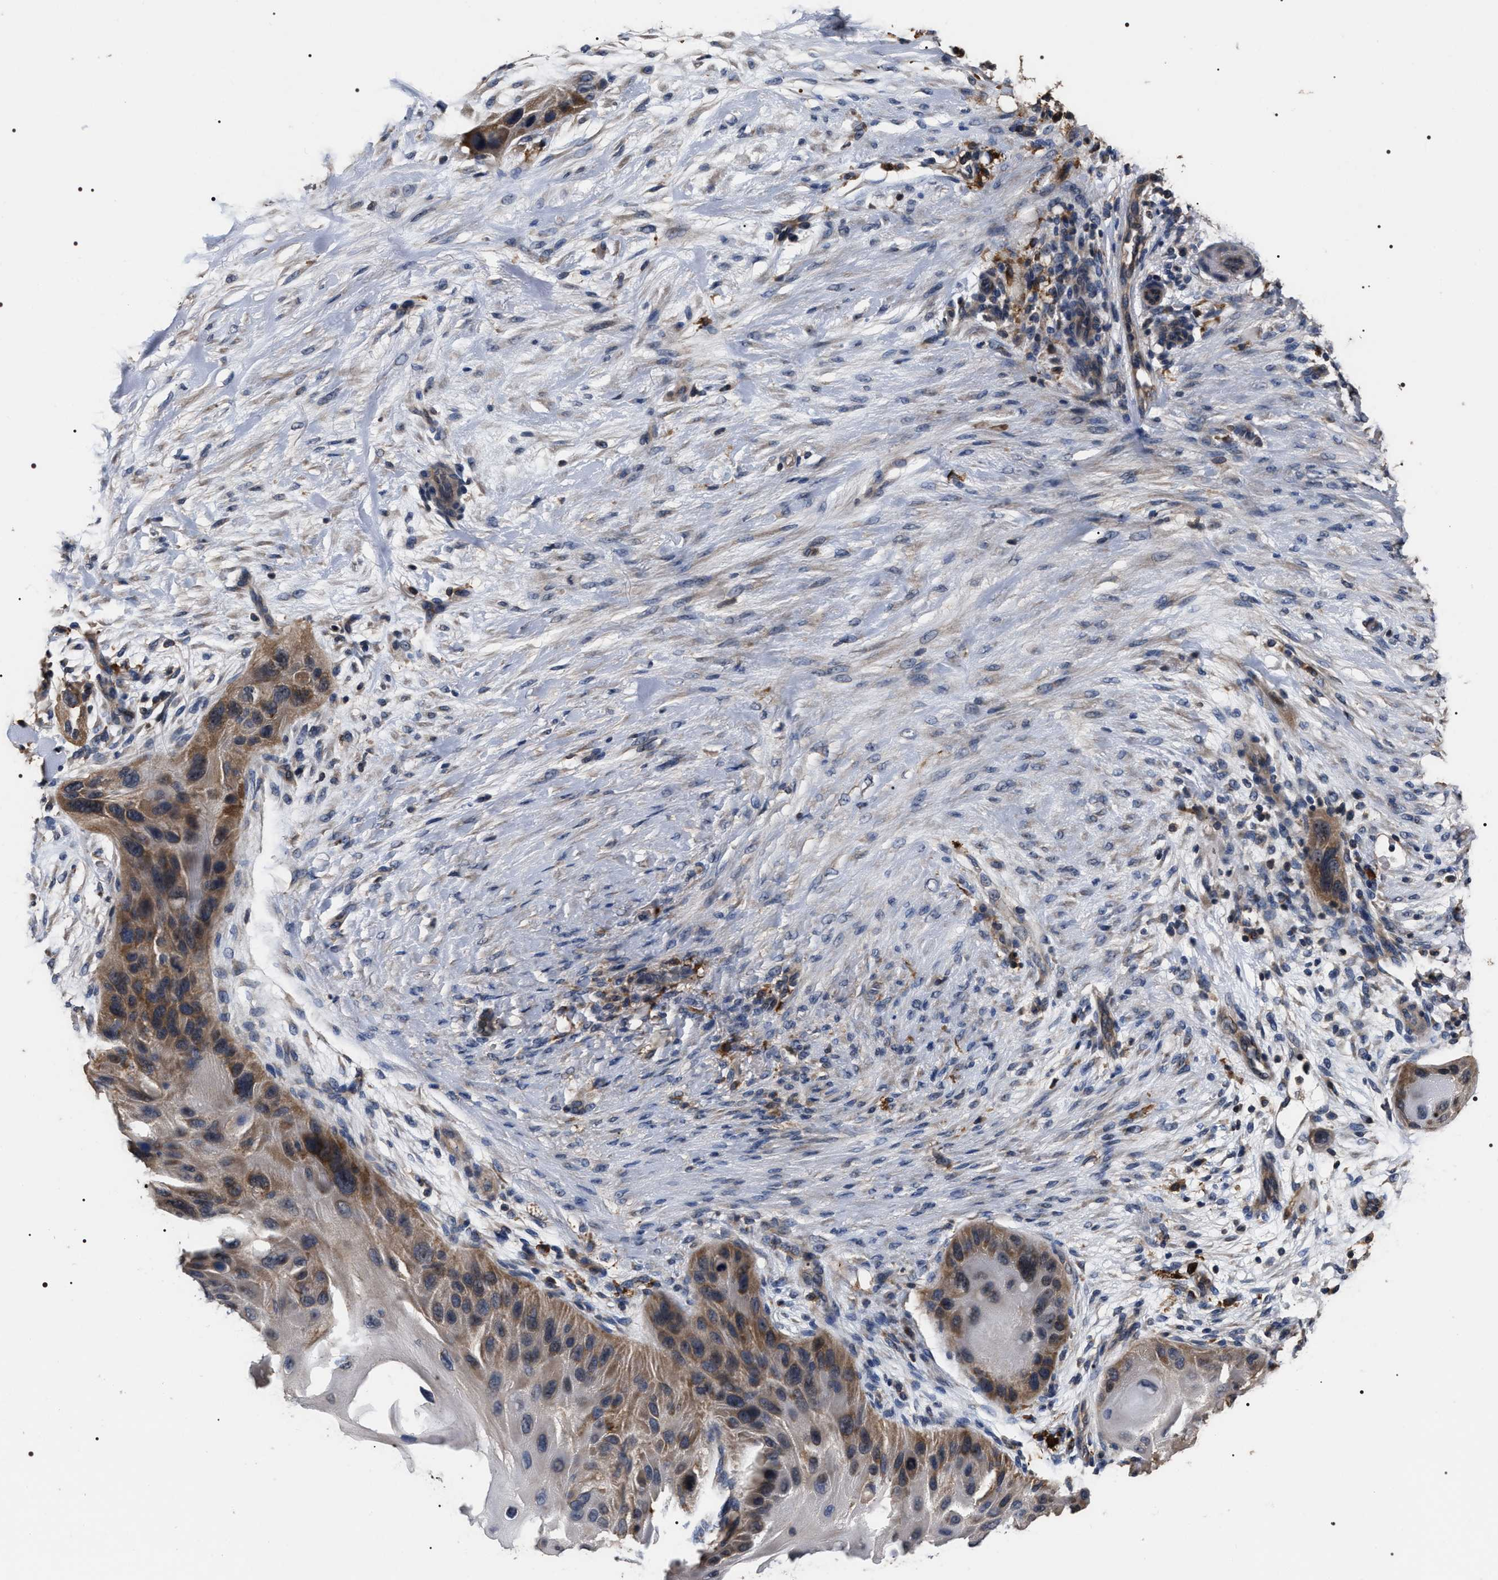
{"staining": {"intensity": "moderate", "quantity": "25%-75%", "location": "cytoplasmic/membranous"}, "tissue": "skin cancer", "cell_type": "Tumor cells", "image_type": "cancer", "snomed": [{"axis": "morphology", "description": "Squamous cell carcinoma, NOS"}, {"axis": "topography", "description": "Skin"}], "caption": "Immunohistochemistry (IHC) (DAB) staining of squamous cell carcinoma (skin) demonstrates moderate cytoplasmic/membranous protein expression in about 25%-75% of tumor cells. Nuclei are stained in blue.", "gene": "UPF3A", "patient": {"sex": "female", "age": 77}}